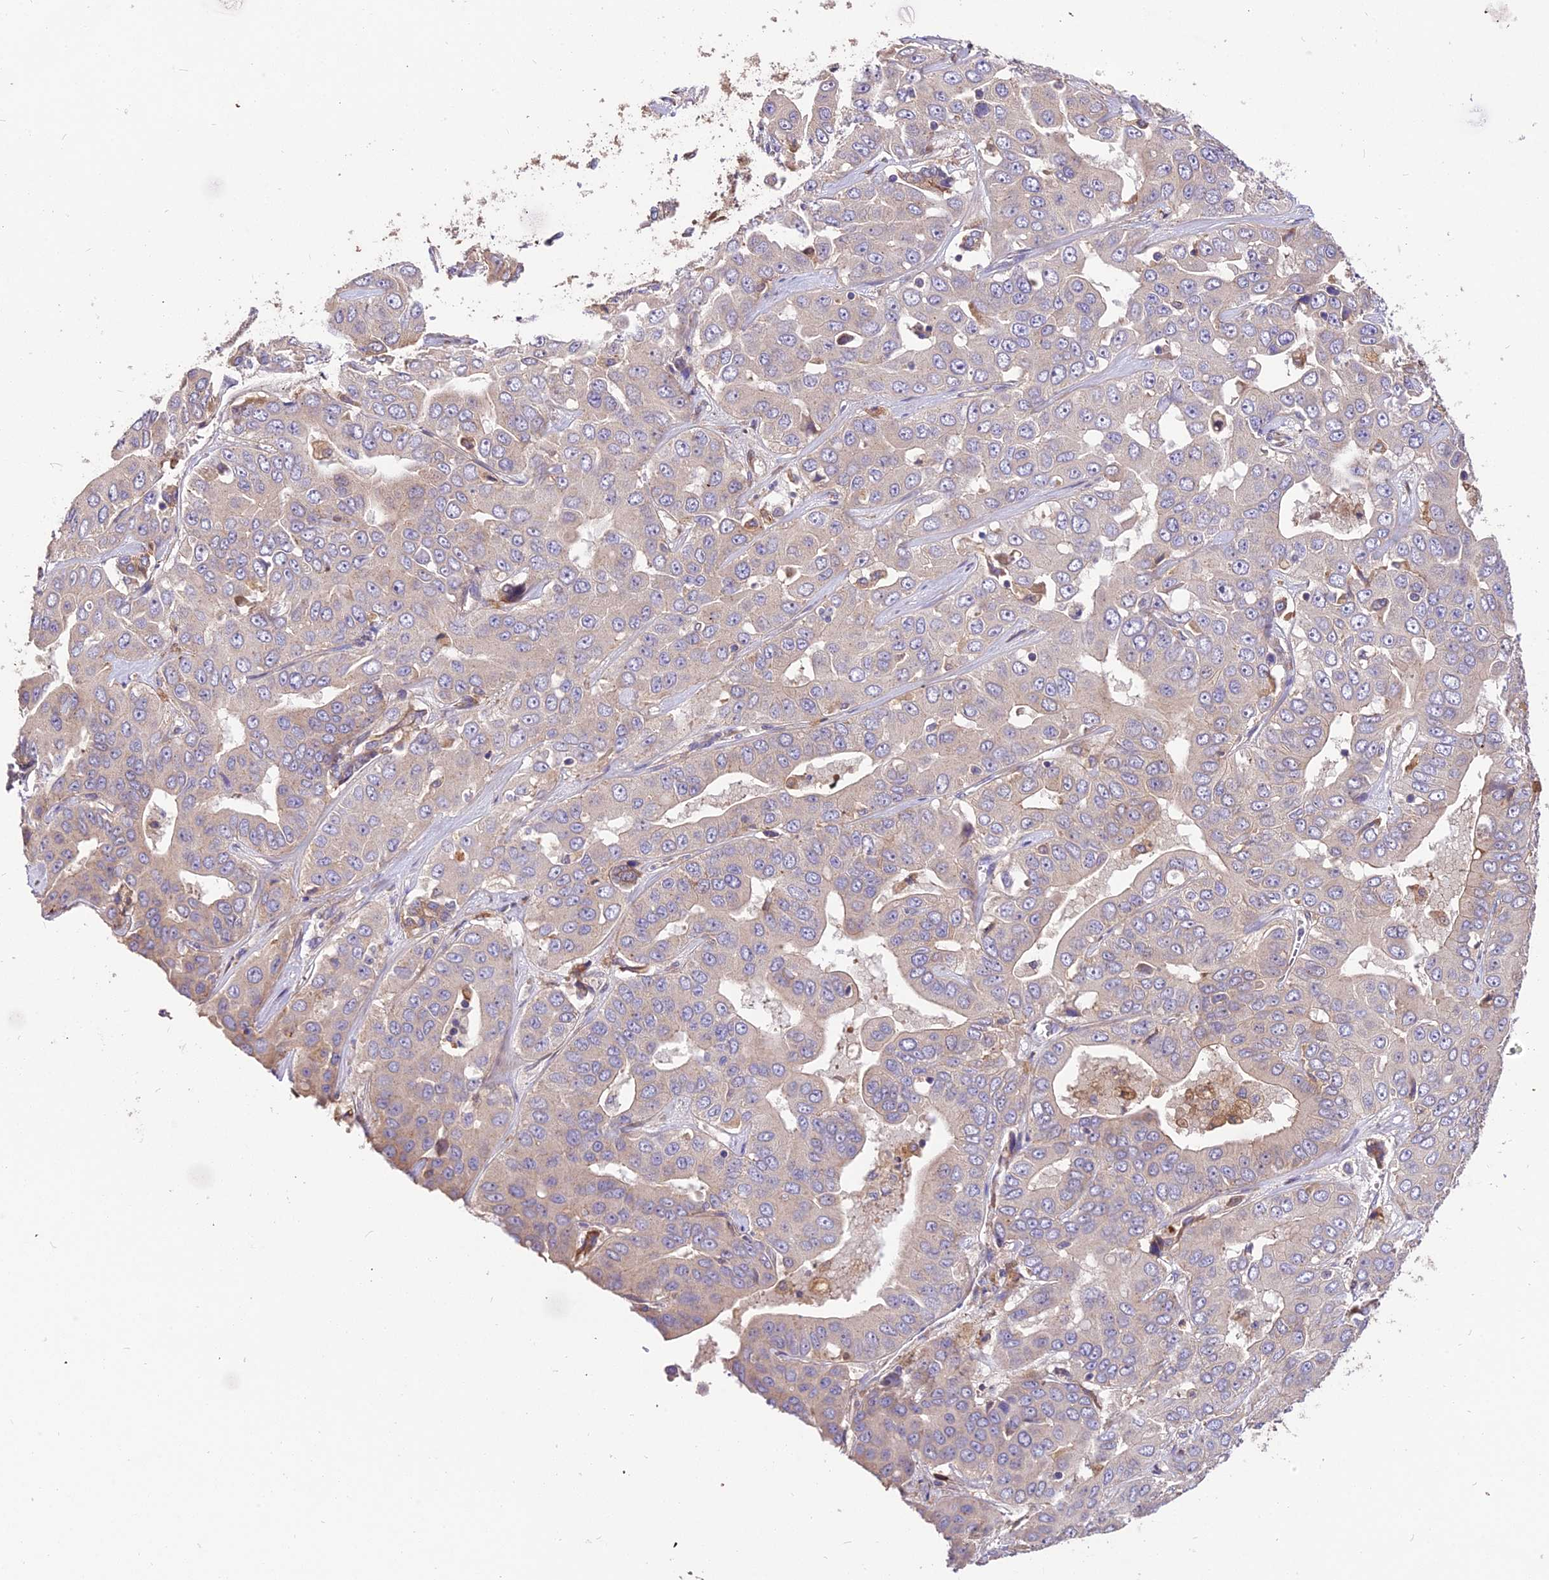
{"staining": {"intensity": "weak", "quantity": "<25%", "location": "cytoplasmic/membranous"}, "tissue": "liver cancer", "cell_type": "Tumor cells", "image_type": "cancer", "snomed": [{"axis": "morphology", "description": "Cholangiocarcinoma"}, {"axis": "topography", "description": "Liver"}], "caption": "The histopathology image reveals no staining of tumor cells in liver cancer.", "gene": "ROCK1", "patient": {"sex": "female", "age": 52}}